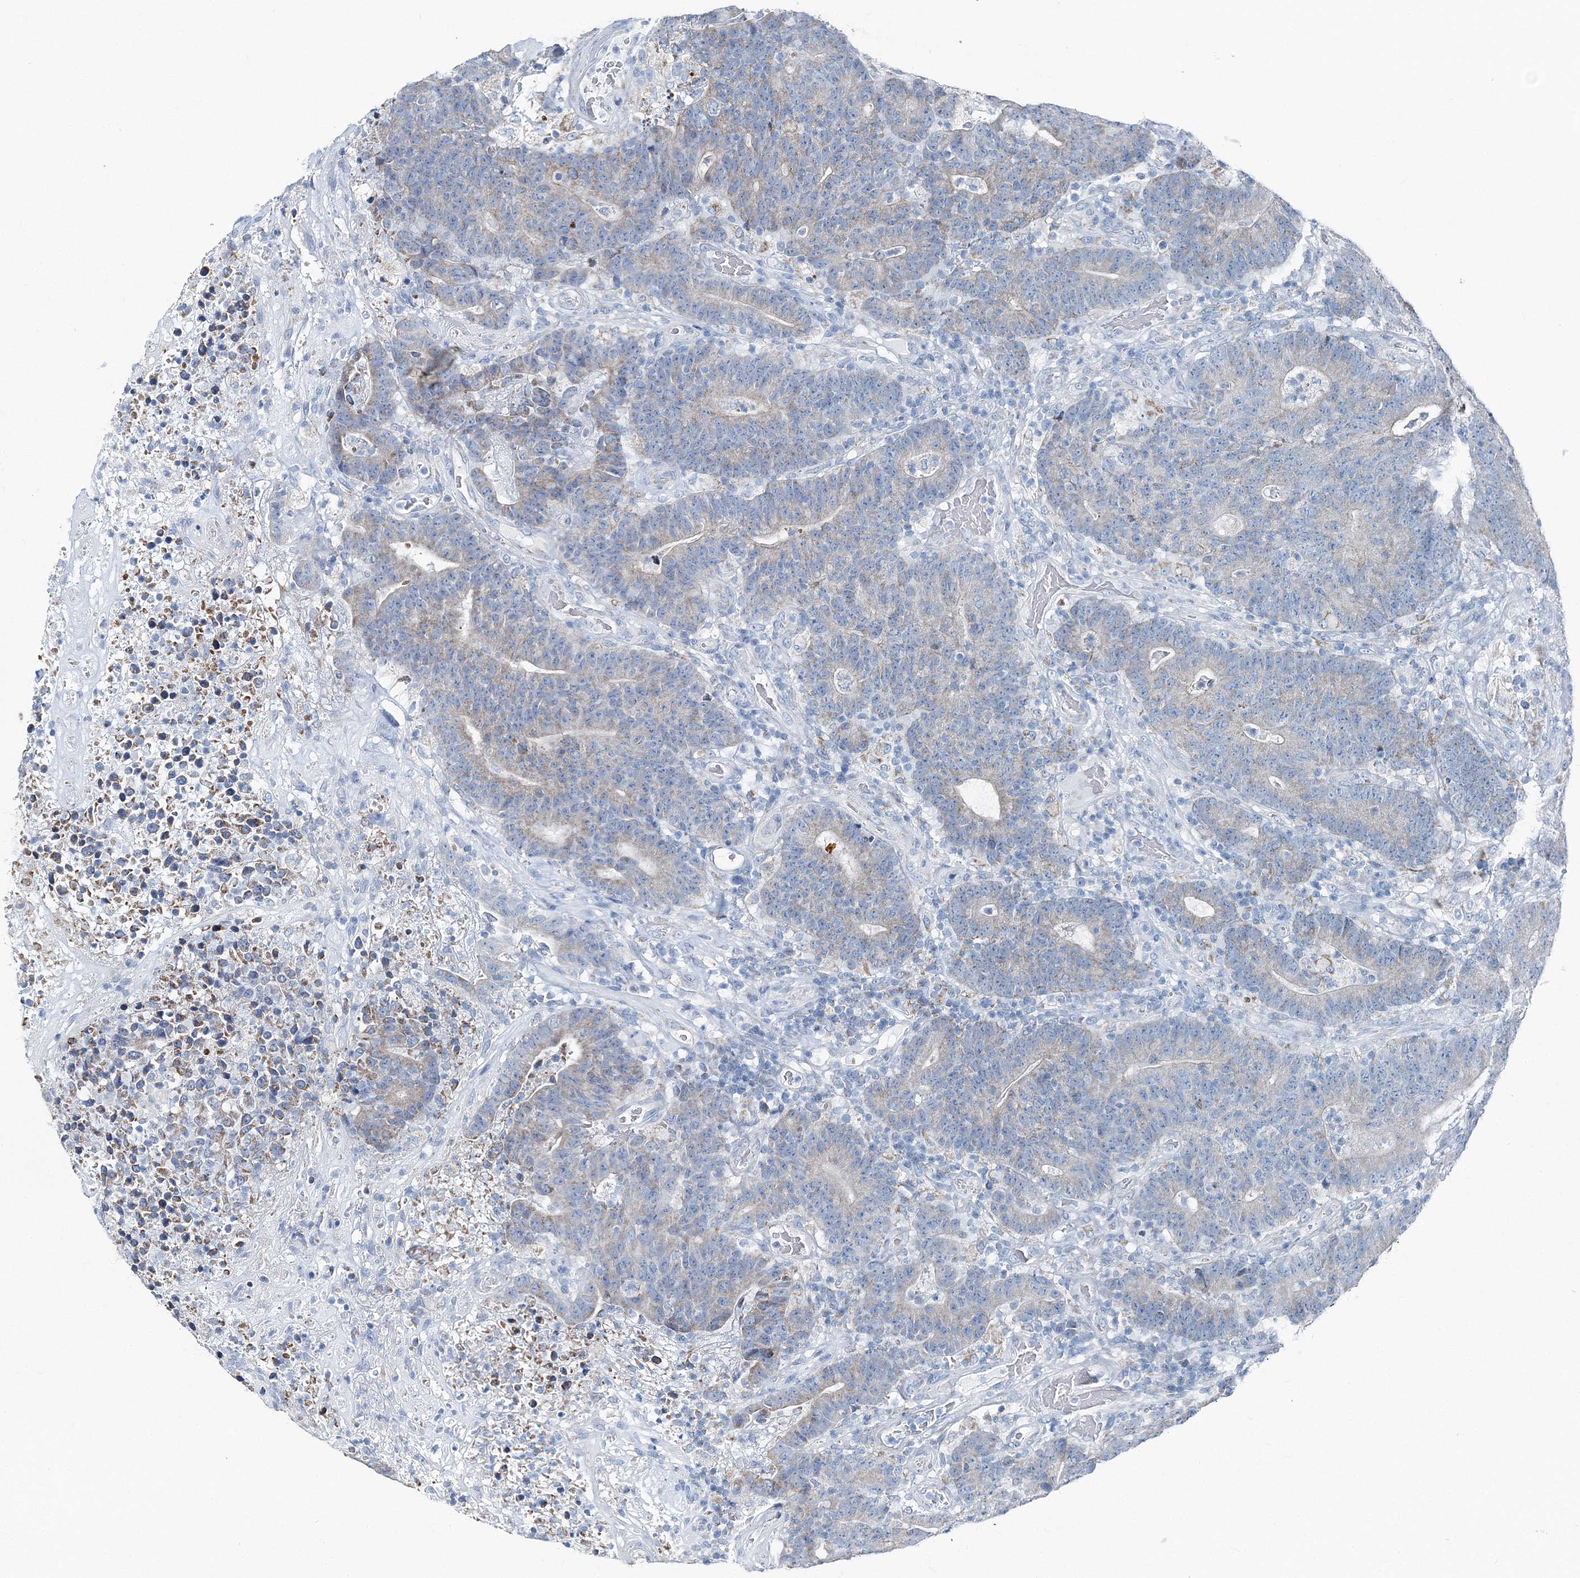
{"staining": {"intensity": "weak", "quantity": "<25%", "location": "cytoplasmic/membranous"}, "tissue": "colorectal cancer", "cell_type": "Tumor cells", "image_type": "cancer", "snomed": [{"axis": "morphology", "description": "Normal tissue, NOS"}, {"axis": "morphology", "description": "Adenocarcinoma, NOS"}, {"axis": "topography", "description": "Colon"}], "caption": "Immunohistochemistry histopathology image of neoplastic tissue: colorectal cancer (adenocarcinoma) stained with DAB reveals no significant protein expression in tumor cells.", "gene": "GABARAPL2", "patient": {"sex": "female", "age": 75}}